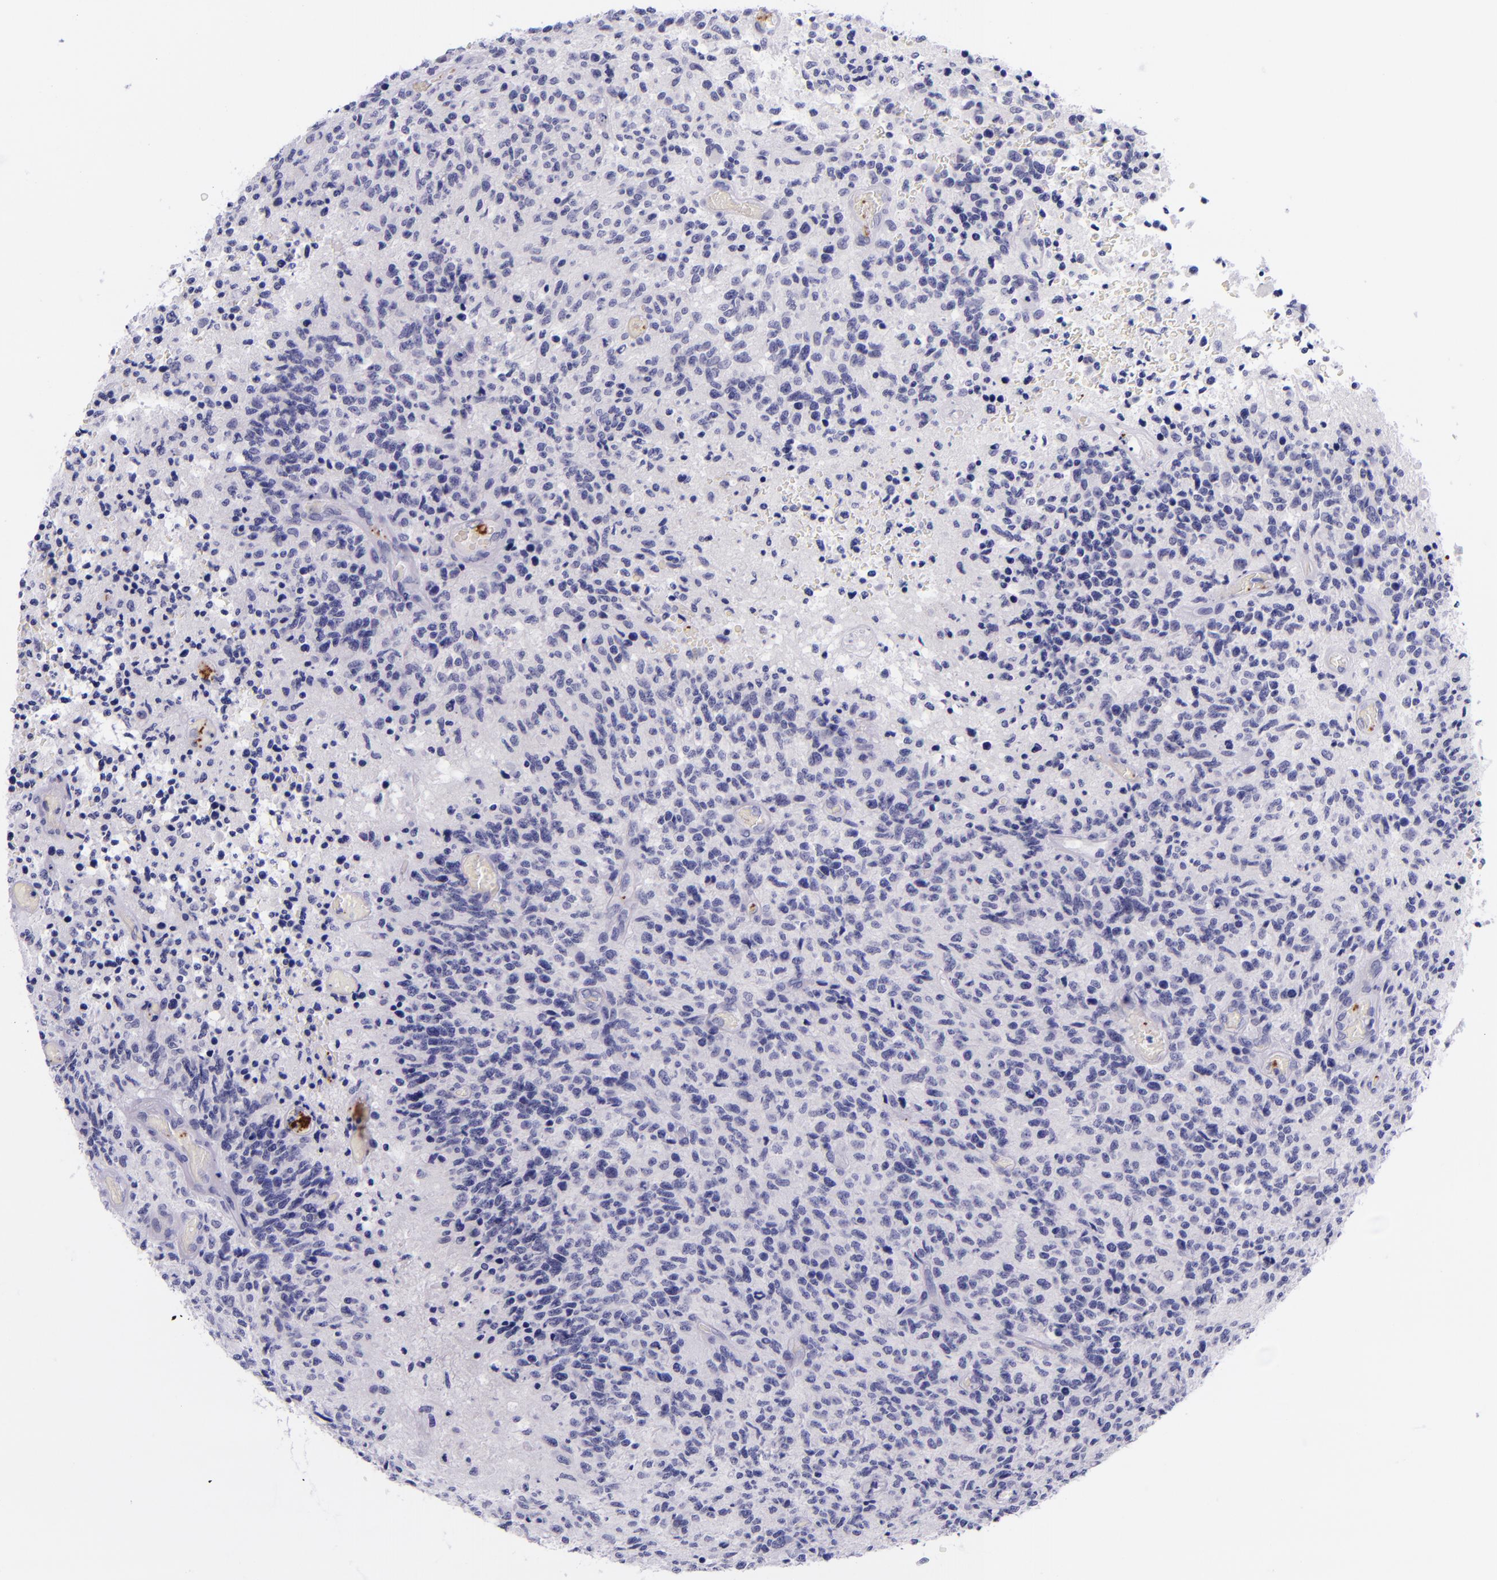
{"staining": {"intensity": "negative", "quantity": "none", "location": "none"}, "tissue": "glioma", "cell_type": "Tumor cells", "image_type": "cancer", "snomed": [{"axis": "morphology", "description": "Glioma, malignant, High grade"}, {"axis": "topography", "description": "Brain"}], "caption": "Protein analysis of glioma displays no significant staining in tumor cells. (Stains: DAB immunohistochemistry with hematoxylin counter stain, Microscopy: brightfield microscopy at high magnification).", "gene": "SELE", "patient": {"sex": "male", "age": 36}}